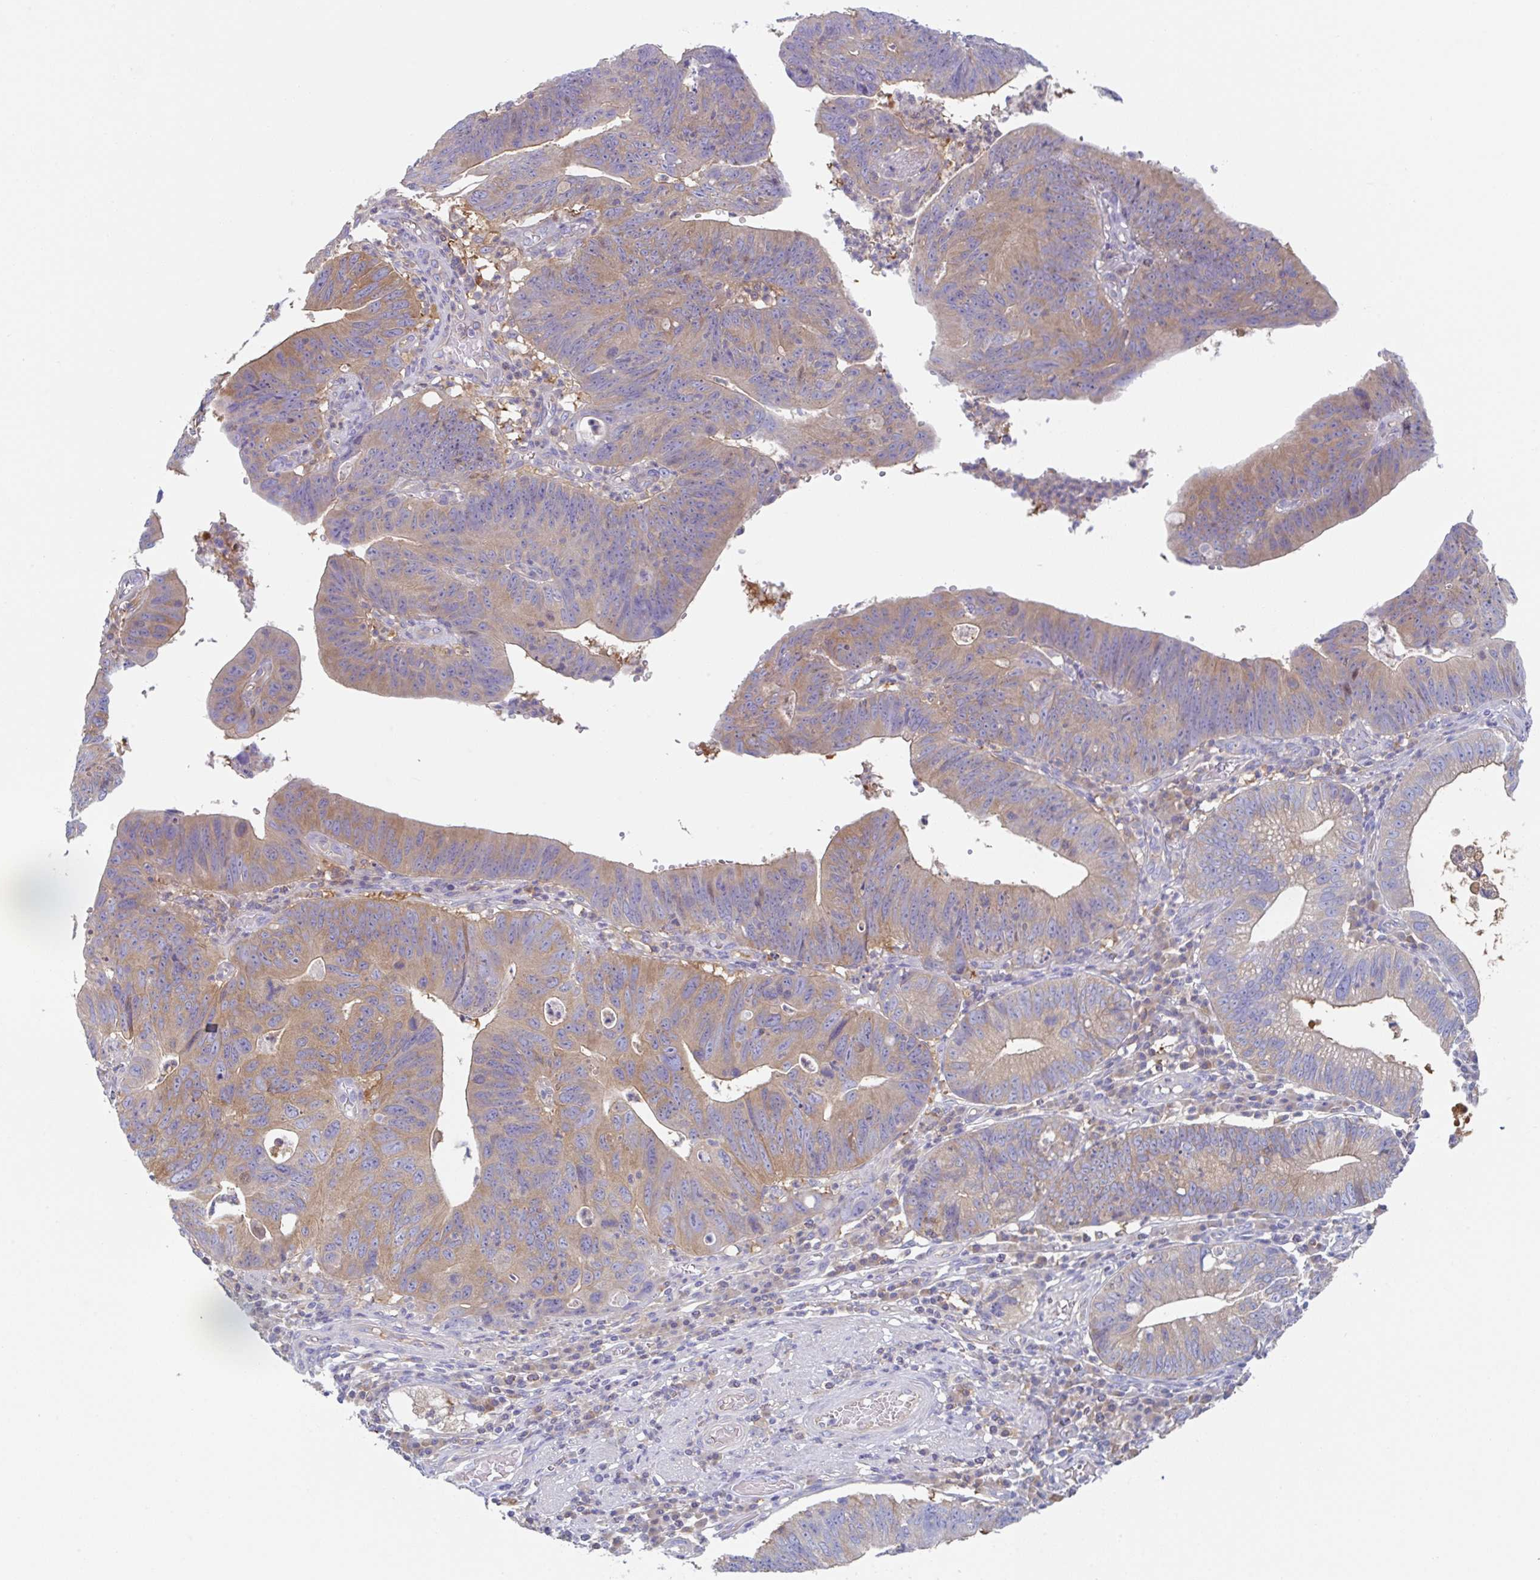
{"staining": {"intensity": "weak", "quantity": "25%-75%", "location": "cytoplasmic/membranous"}, "tissue": "stomach cancer", "cell_type": "Tumor cells", "image_type": "cancer", "snomed": [{"axis": "morphology", "description": "Adenocarcinoma, NOS"}, {"axis": "topography", "description": "Stomach"}], "caption": "An image of stomach adenocarcinoma stained for a protein shows weak cytoplasmic/membranous brown staining in tumor cells.", "gene": "AMPD2", "patient": {"sex": "male", "age": 59}}